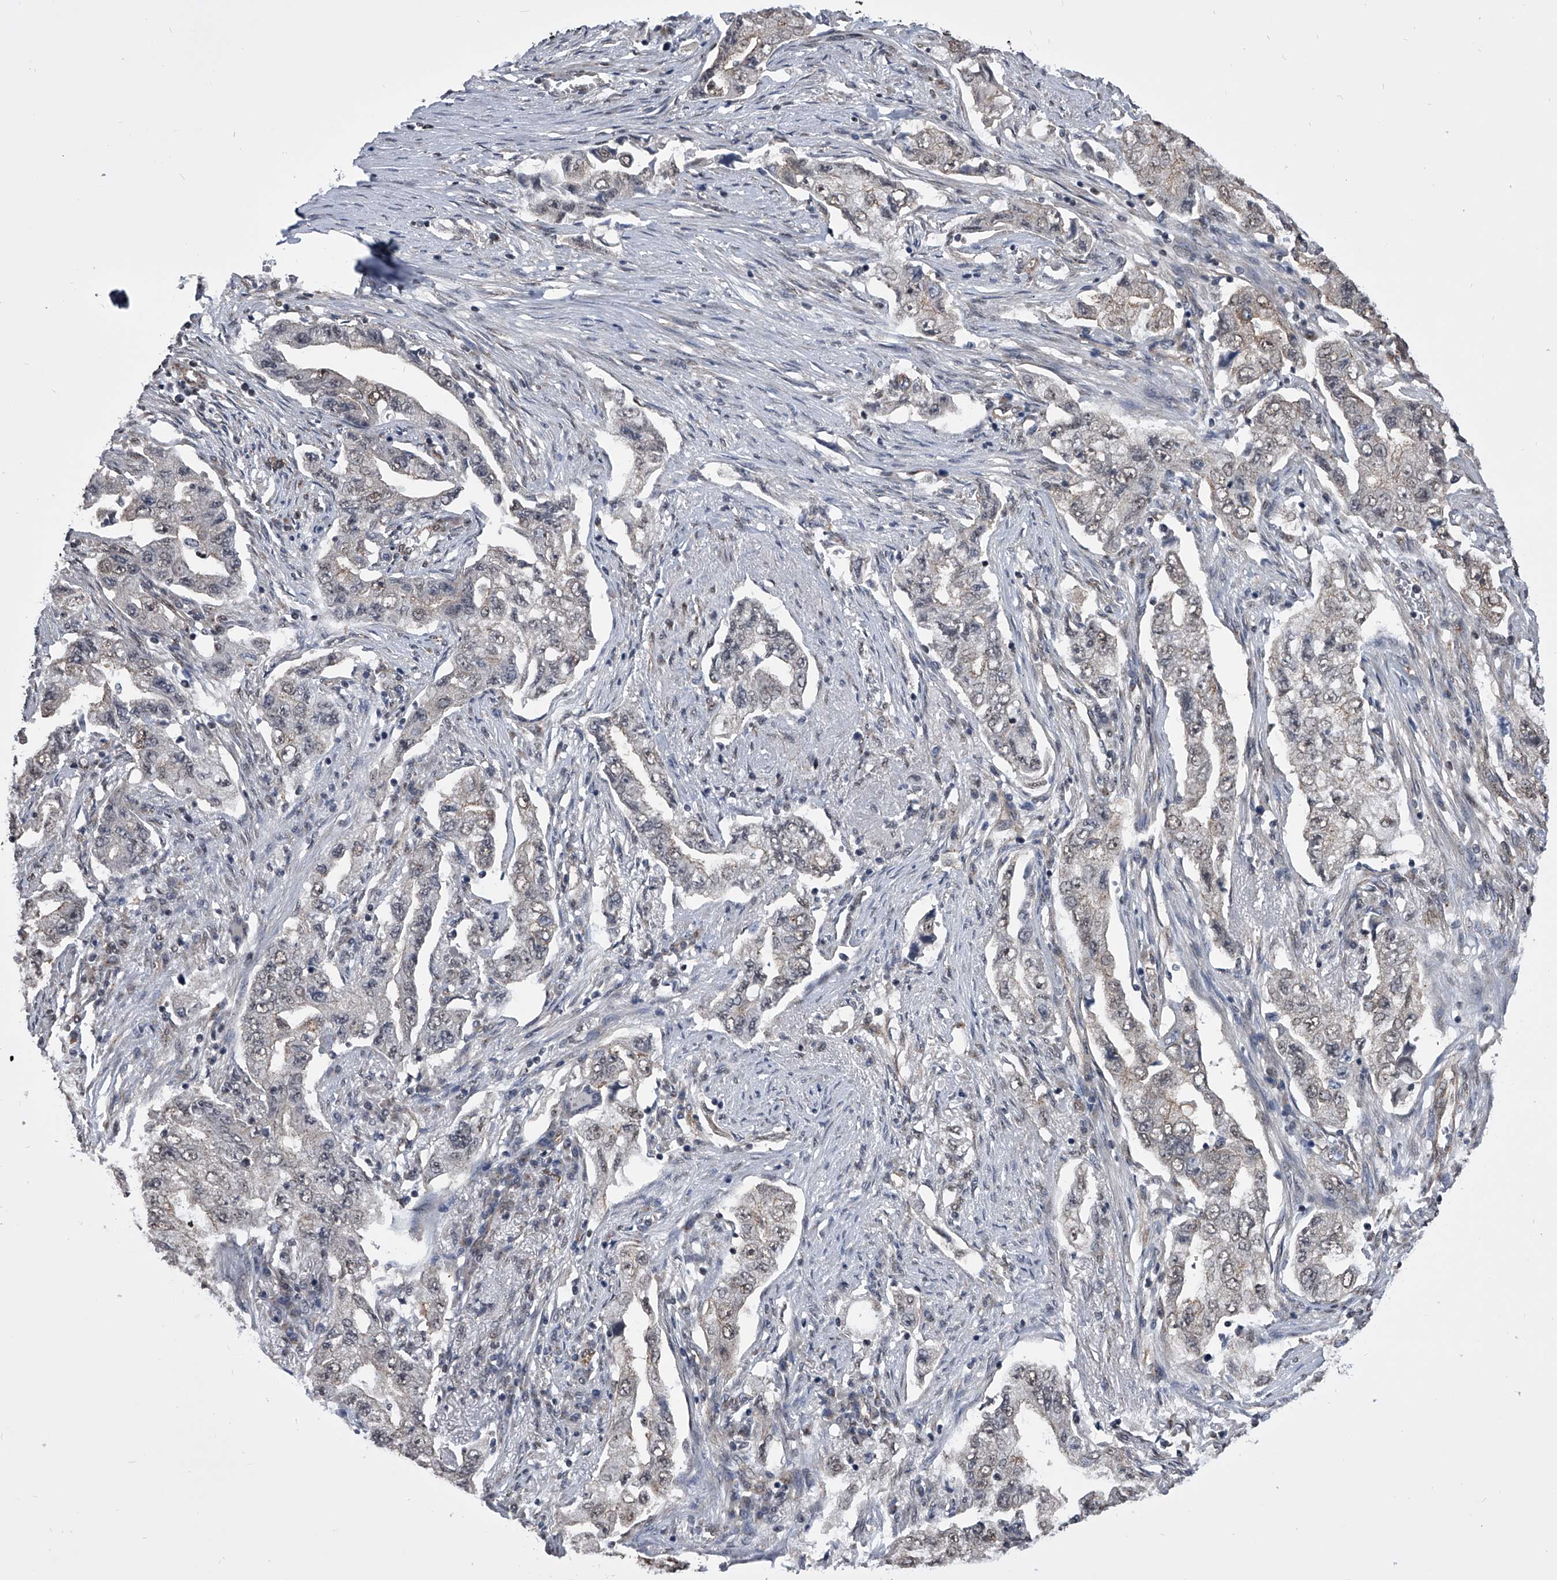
{"staining": {"intensity": "weak", "quantity": "<25%", "location": "nuclear"}, "tissue": "lung cancer", "cell_type": "Tumor cells", "image_type": "cancer", "snomed": [{"axis": "morphology", "description": "Adenocarcinoma, NOS"}, {"axis": "topography", "description": "Lung"}], "caption": "This is an IHC micrograph of adenocarcinoma (lung). There is no expression in tumor cells.", "gene": "ZNF76", "patient": {"sex": "female", "age": 51}}